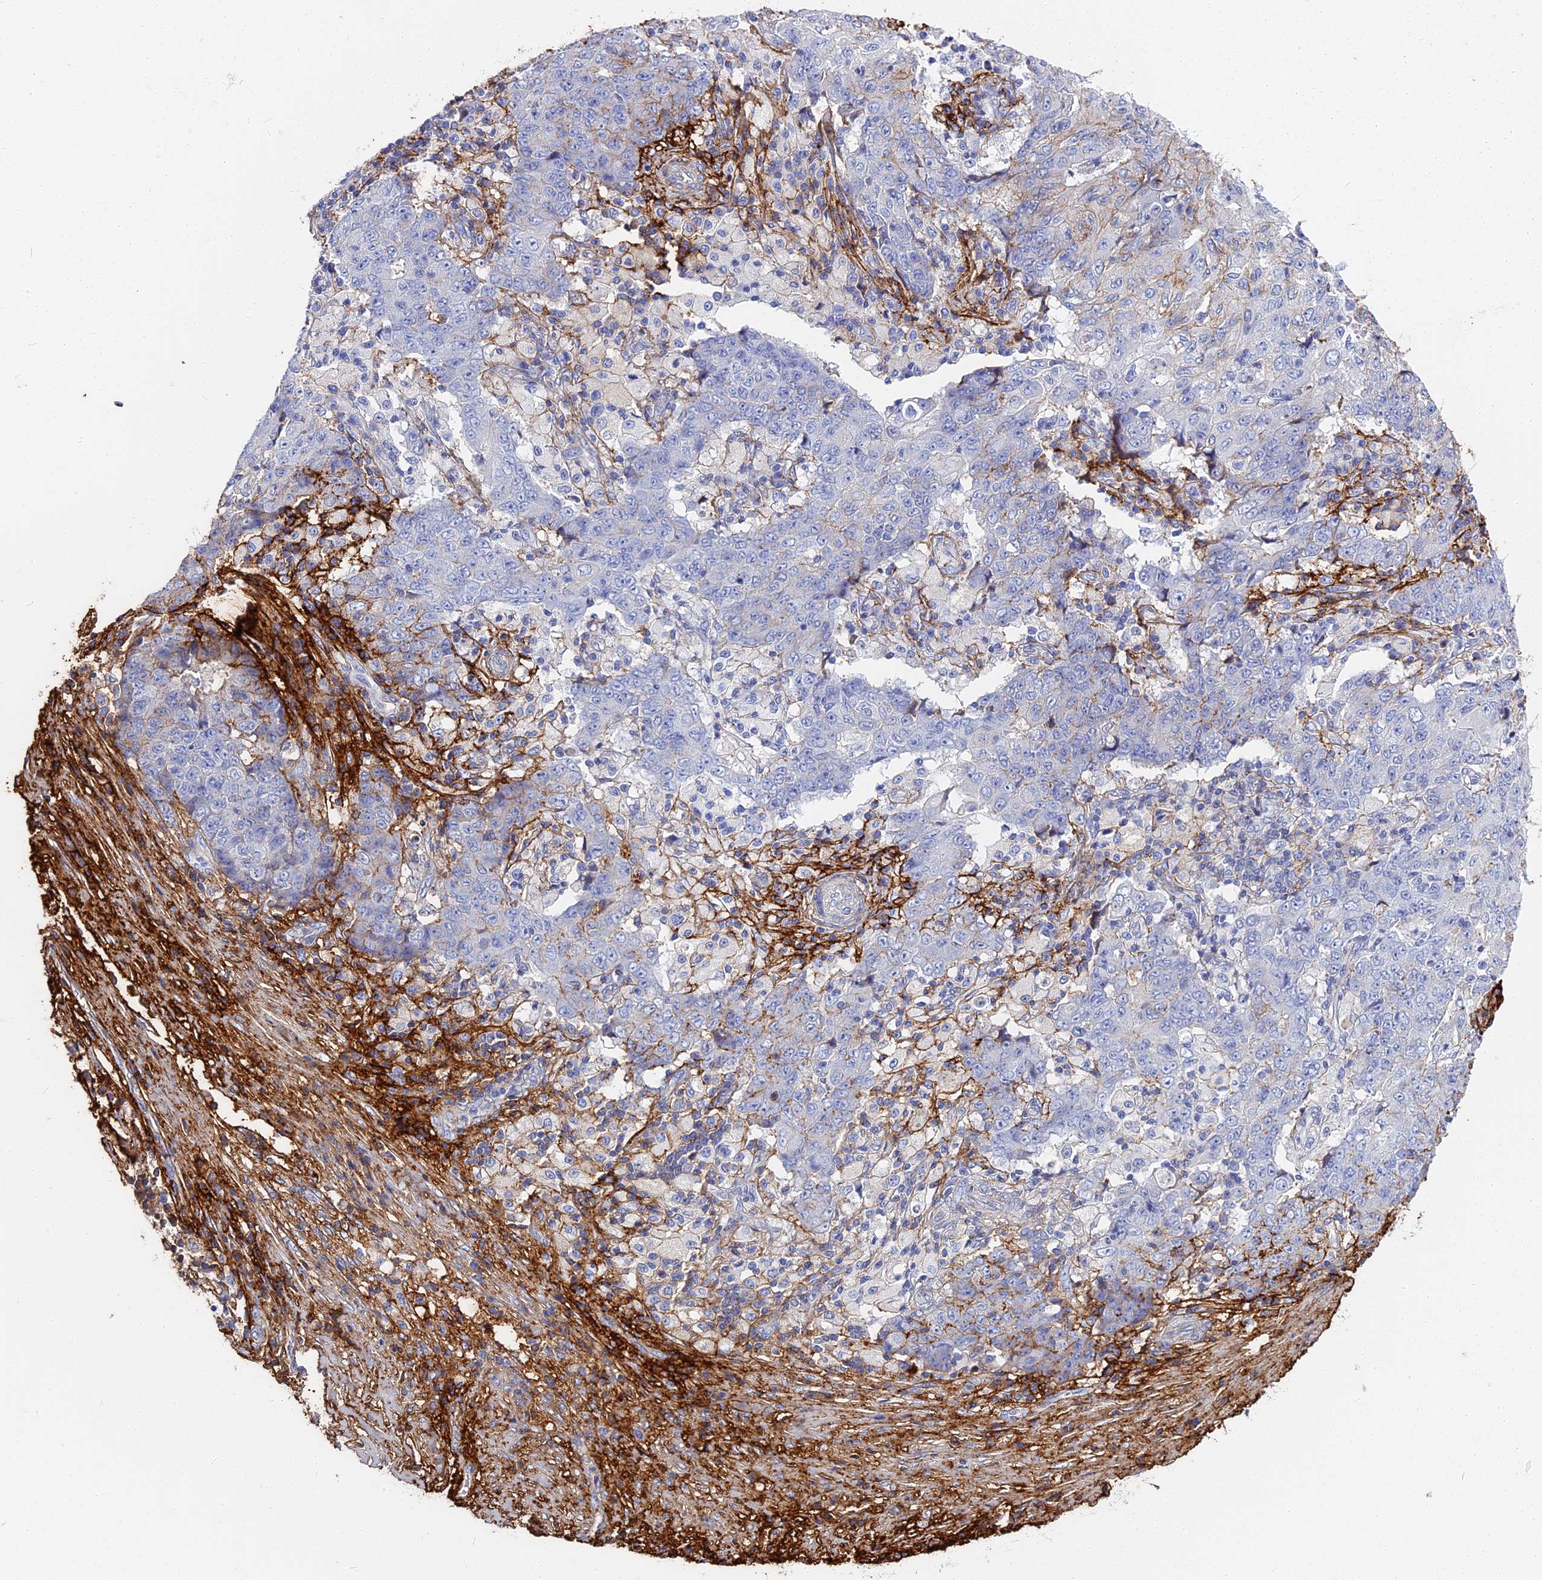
{"staining": {"intensity": "moderate", "quantity": "<25%", "location": "cytoplasmic/membranous"}, "tissue": "ovarian cancer", "cell_type": "Tumor cells", "image_type": "cancer", "snomed": [{"axis": "morphology", "description": "Carcinoma, endometroid"}, {"axis": "topography", "description": "Ovary"}], "caption": "Brown immunohistochemical staining in ovarian cancer (endometroid carcinoma) exhibits moderate cytoplasmic/membranous staining in about <25% of tumor cells.", "gene": "ITIH1", "patient": {"sex": "female", "age": 42}}